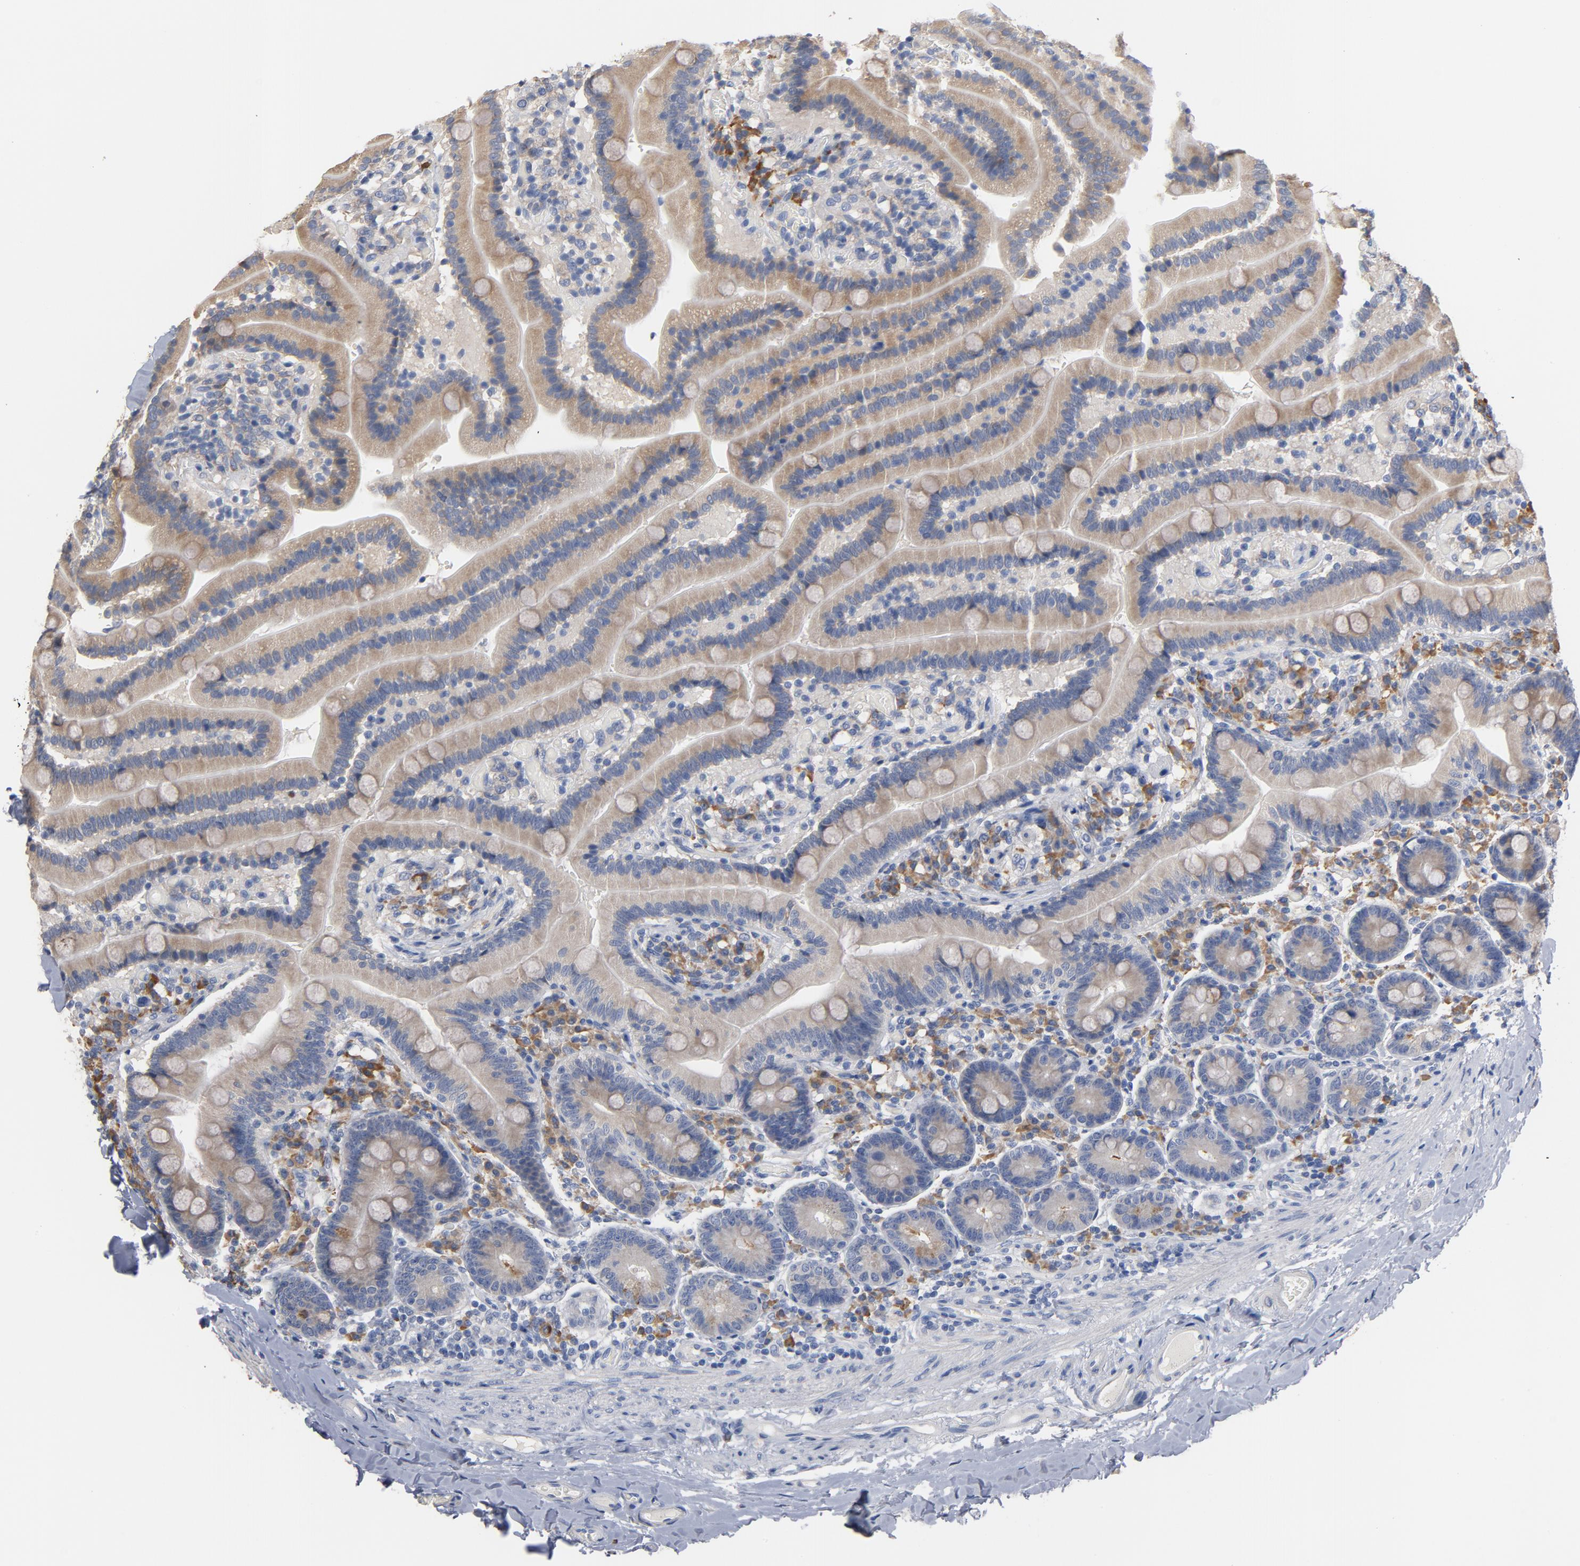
{"staining": {"intensity": "moderate", "quantity": ">75%", "location": "cytoplasmic/membranous"}, "tissue": "duodenum", "cell_type": "Glandular cells", "image_type": "normal", "snomed": [{"axis": "morphology", "description": "Normal tissue, NOS"}, {"axis": "topography", "description": "Duodenum"}], "caption": "Moderate cytoplasmic/membranous expression for a protein is appreciated in about >75% of glandular cells of unremarkable duodenum using IHC.", "gene": "TLR4", "patient": {"sex": "male", "age": 66}}